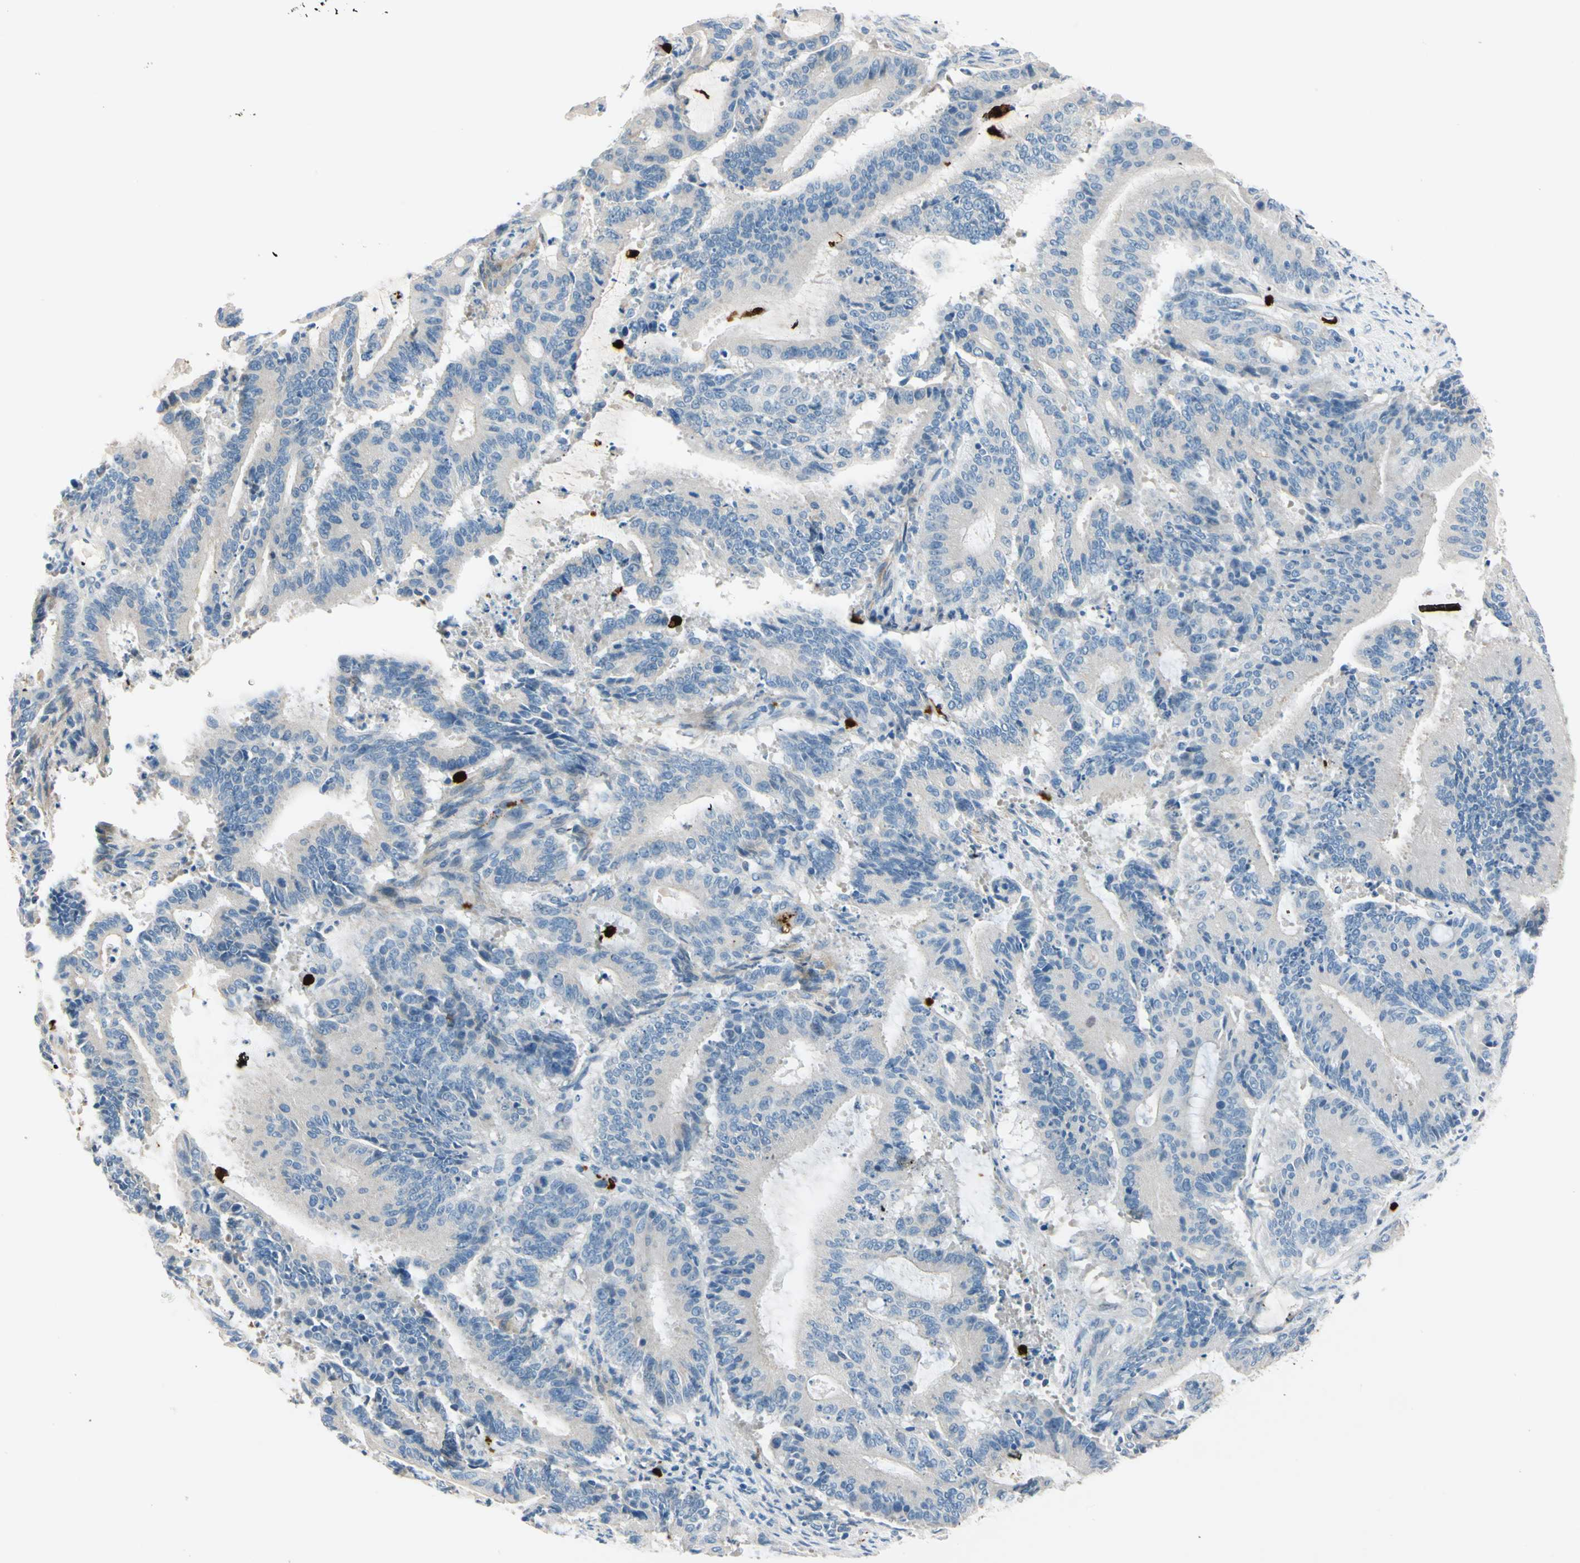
{"staining": {"intensity": "negative", "quantity": "none", "location": "none"}, "tissue": "liver cancer", "cell_type": "Tumor cells", "image_type": "cancer", "snomed": [{"axis": "morphology", "description": "Cholangiocarcinoma"}, {"axis": "topography", "description": "Liver"}], "caption": "Cholangiocarcinoma (liver) stained for a protein using immunohistochemistry (IHC) exhibits no expression tumor cells.", "gene": "TRAF5", "patient": {"sex": "female", "age": 73}}